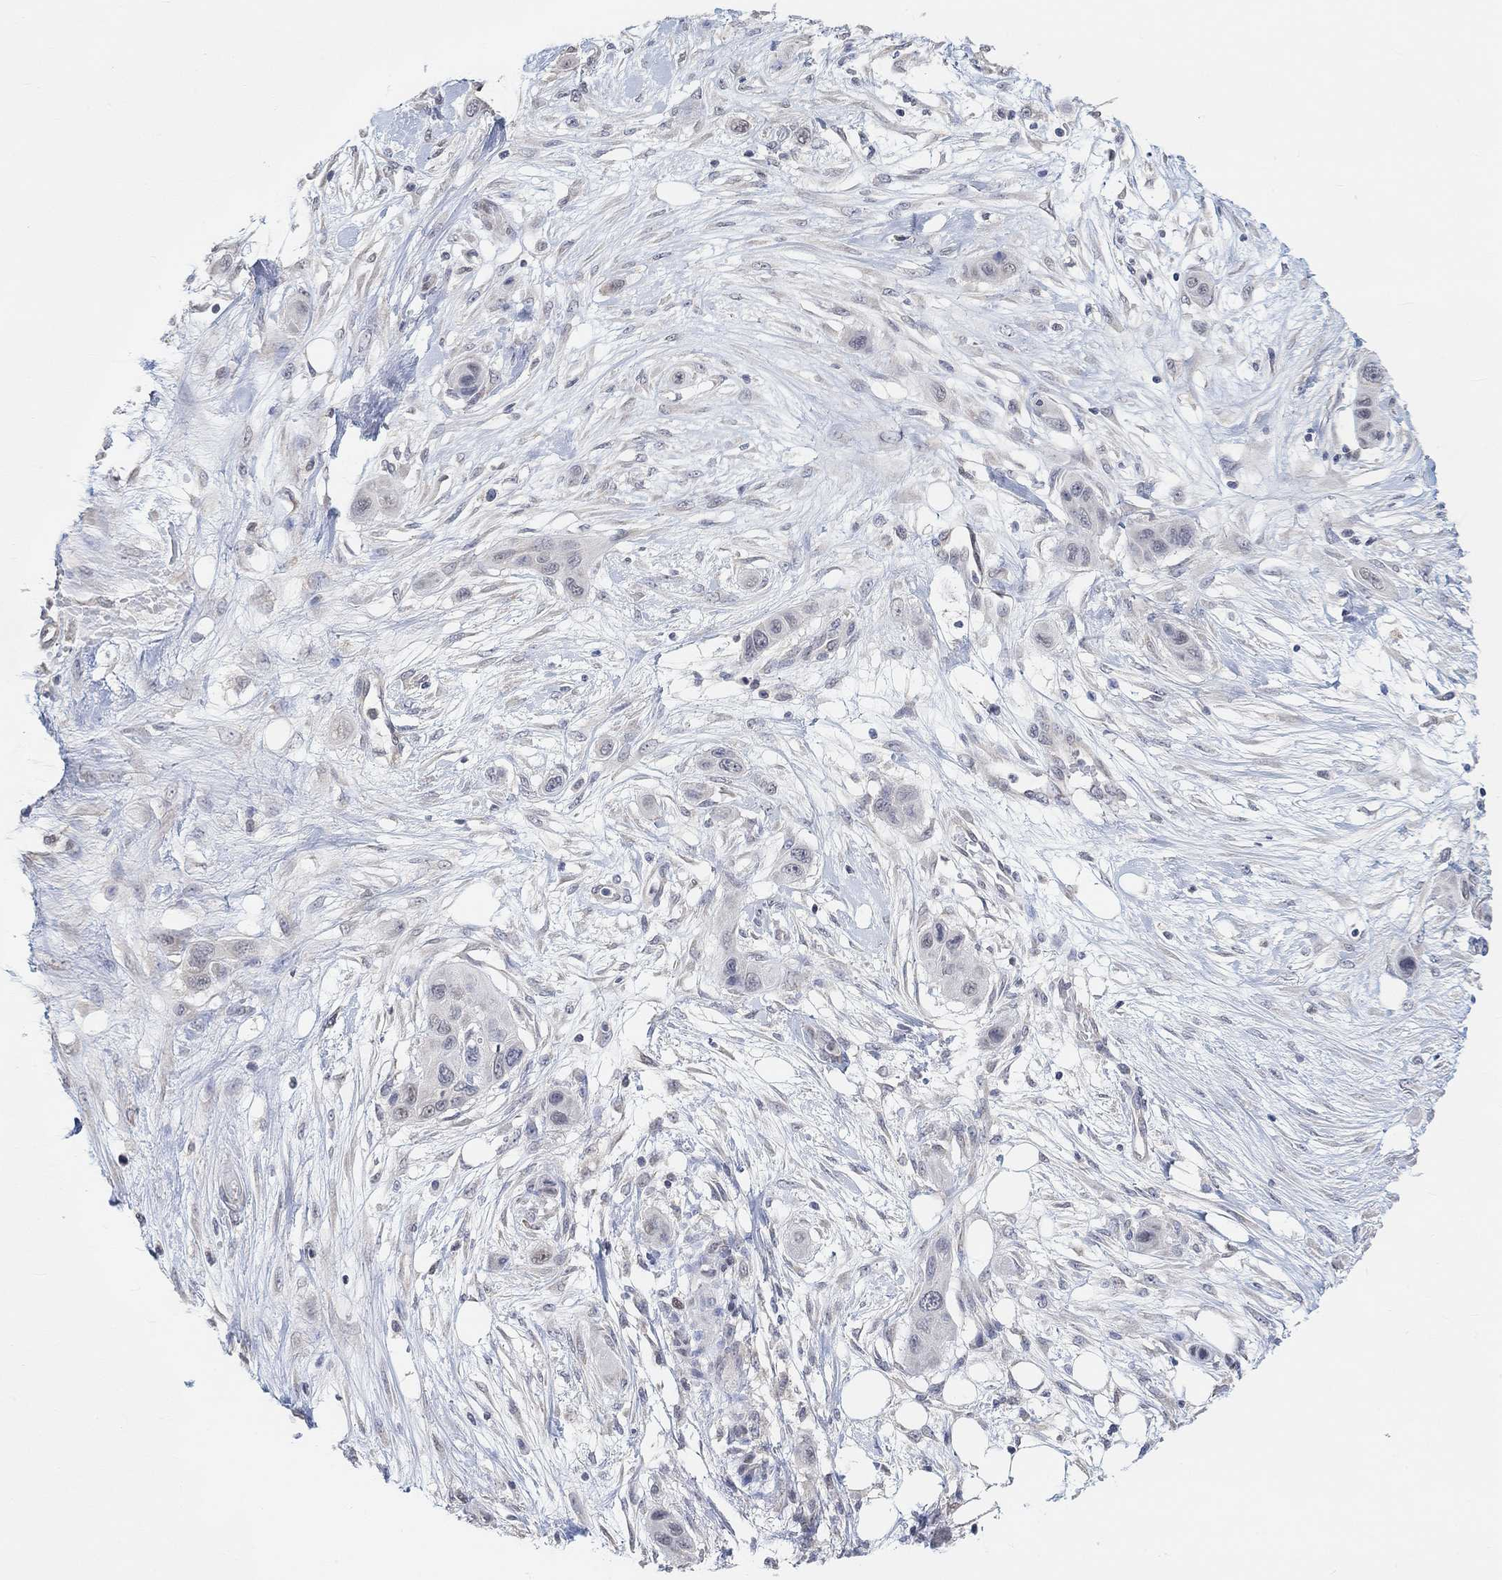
{"staining": {"intensity": "negative", "quantity": "none", "location": "none"}, "tissue": "skin cancer", "cell_type": "Tumor cells", "image_type": "cancer", "snomed": [{"axis": "morphology", "description": "Squamous cell carcinoma, NOS"}, {"axis": "topography", "description": "Skin"}], "caption": "This is an IHC photomicrograph of skin squamous cell carcinoma. There is no staining in tumor cells.", "gene": "MUC1", "patient": {"sex": "male", "age": 79}}